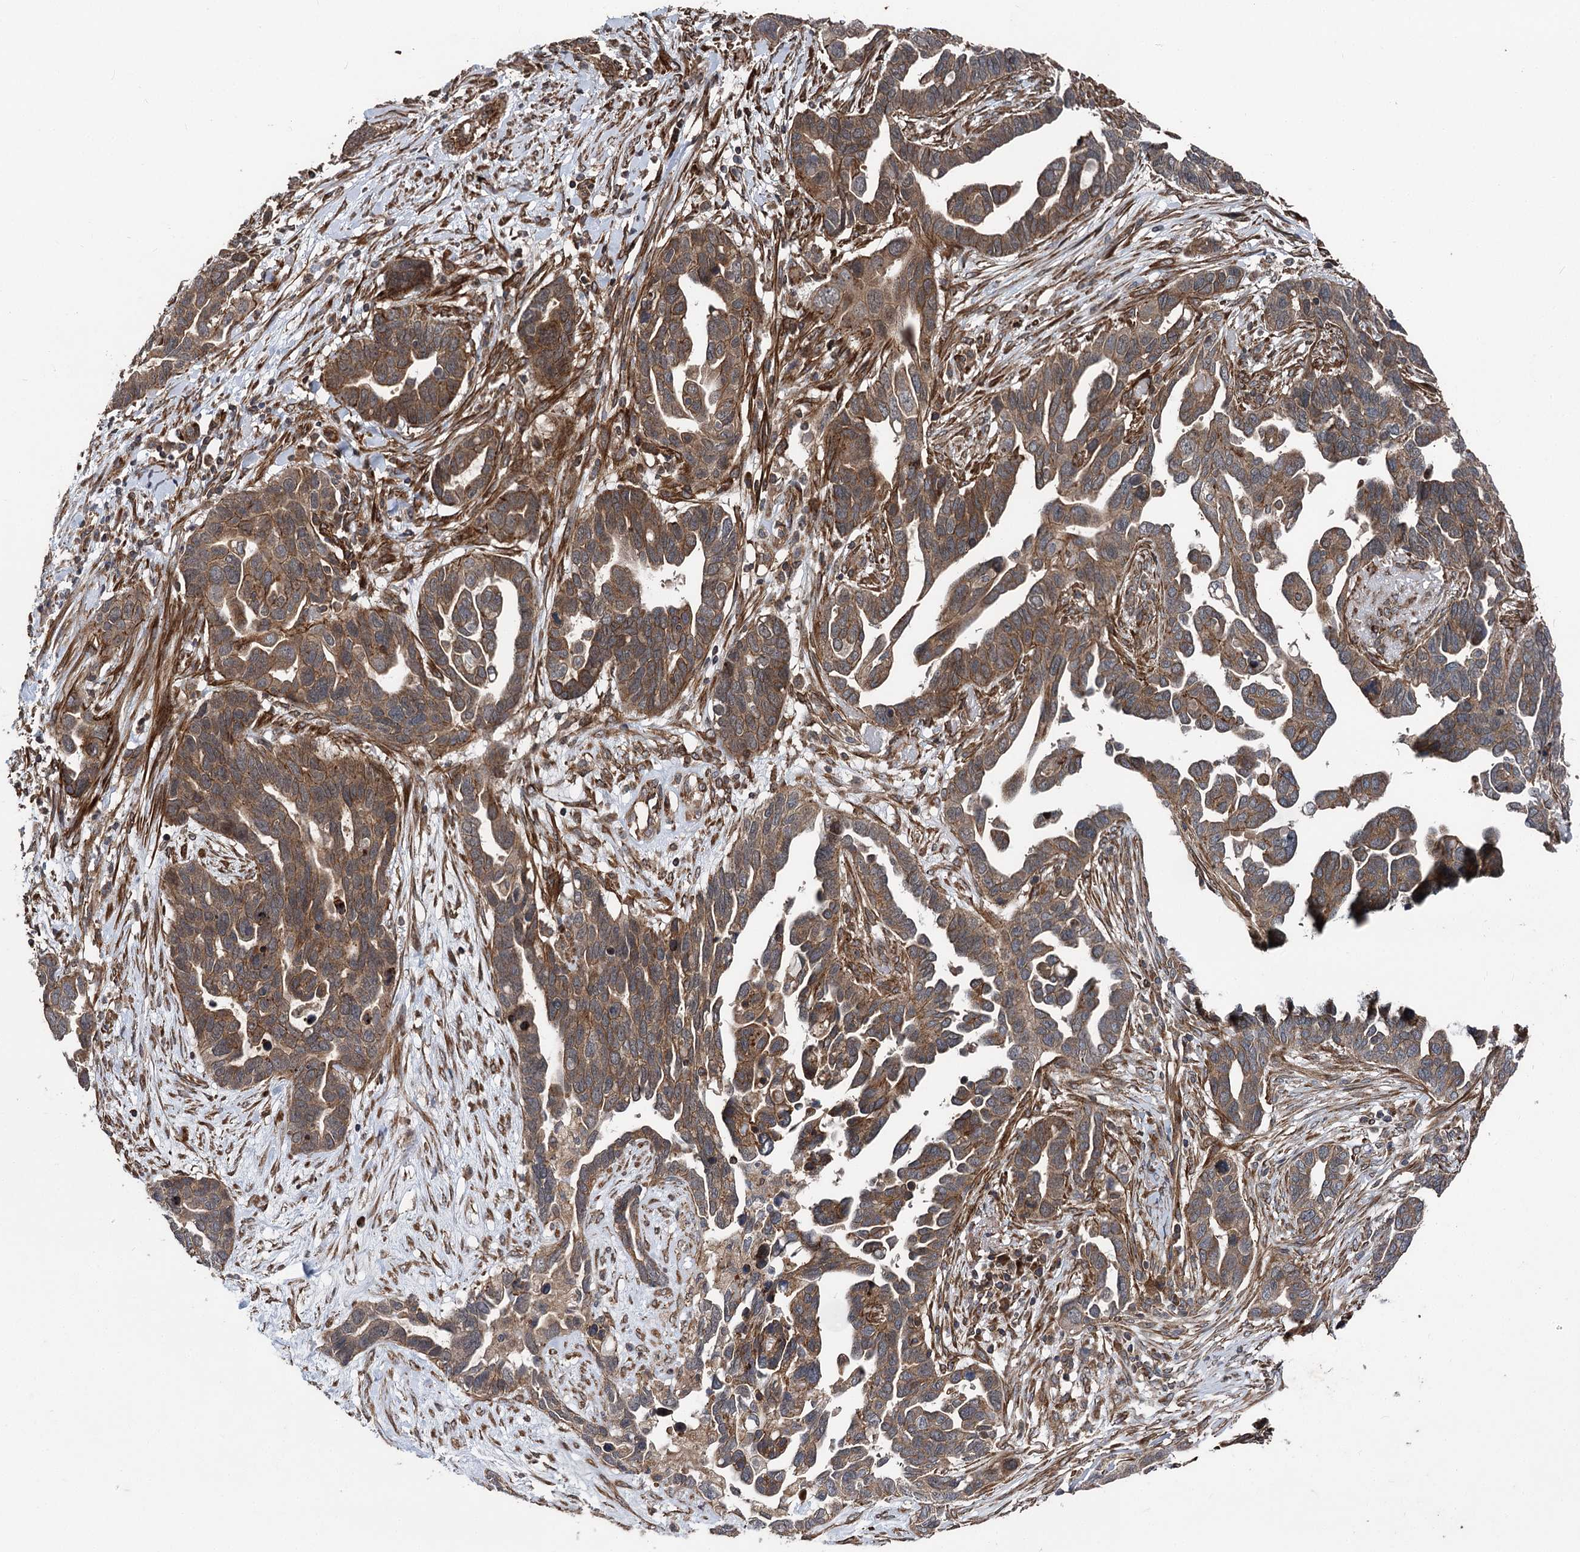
{"staining": {"intensity": "moderate", "quantity": ">75%", "location": "cytoplasmic/membranous"}, "tissue": "ovarian cancer", "cell_type": "Tumor cells", "image_type": "cancer", "snomed": [{"axis": "morphology", "description": "Cystadenocarcinoma, serous, NOS"}, {"axis": "topography", "description": "Ovary"}], "caption": "Immunohistochemical staining of ovarian cancer displays medium levels of moderate cytoplasmic/membranous expression in about >75% of tumor cells.", "gene": "ITFG2", "patient": {"sex": "female", "age": 54}}